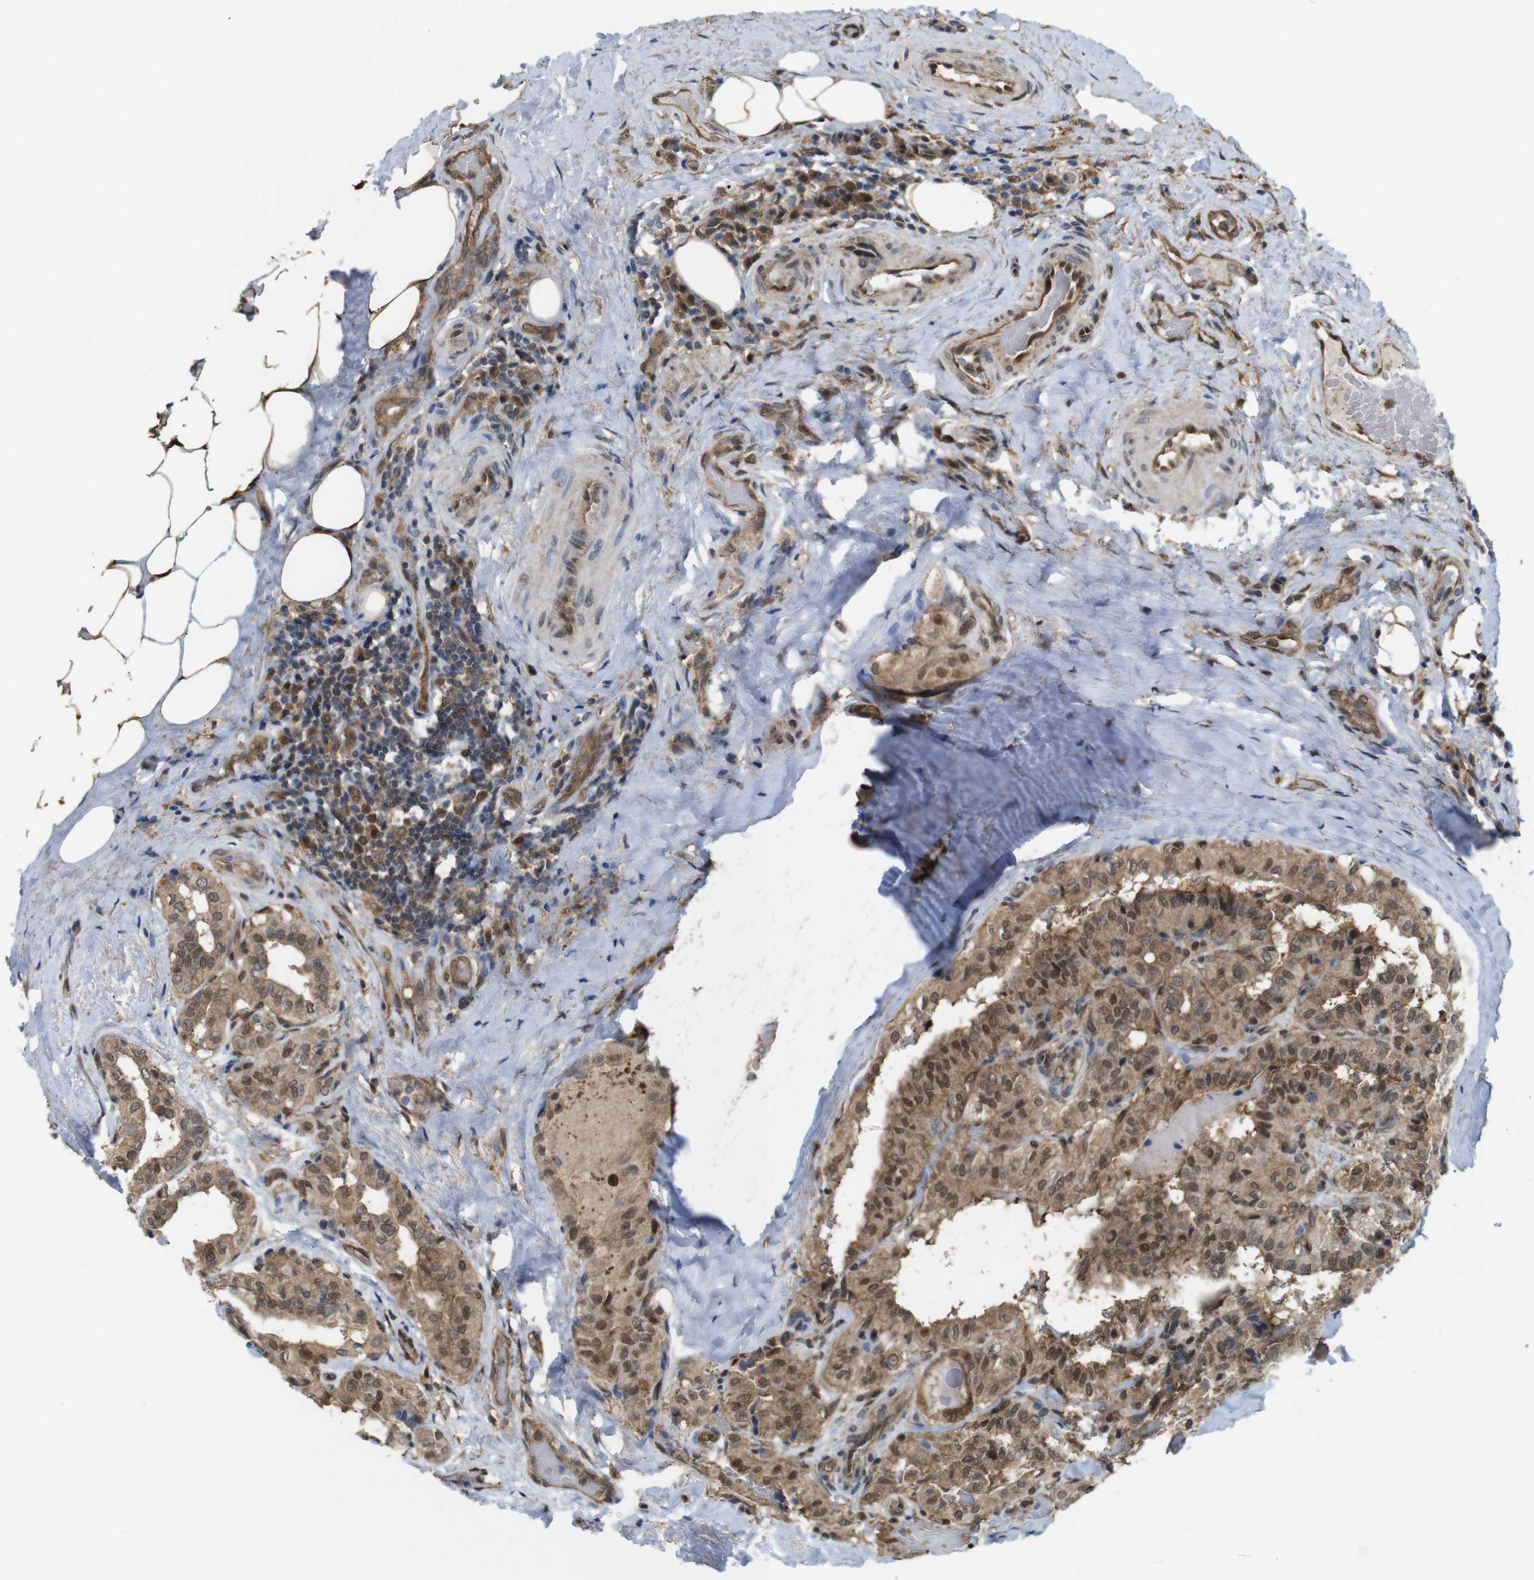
{"staining": {"intensity": "moderate", "quantity": ">75%", "location": "cytoplasmic/membranous,nuclear"}, "tissue": "thyroid cancer", "cell_type": "Tumor cells", "image_type": "cancer", "snomed": [{"axis": "morphology", "description": "Papillary adenocarcinoma, NOS"}, {"axis": "topography", "description": "Thyroid gland"}], "caption": "Thyroid papillary adenocarcinoma stained with a brown dye displays moderate cytoplasmic/membranous and nuclear positive positivity in about >75% of tumor cells.", "gene": "YWHAG", "patient": {"sex": "male", "age": 77}}